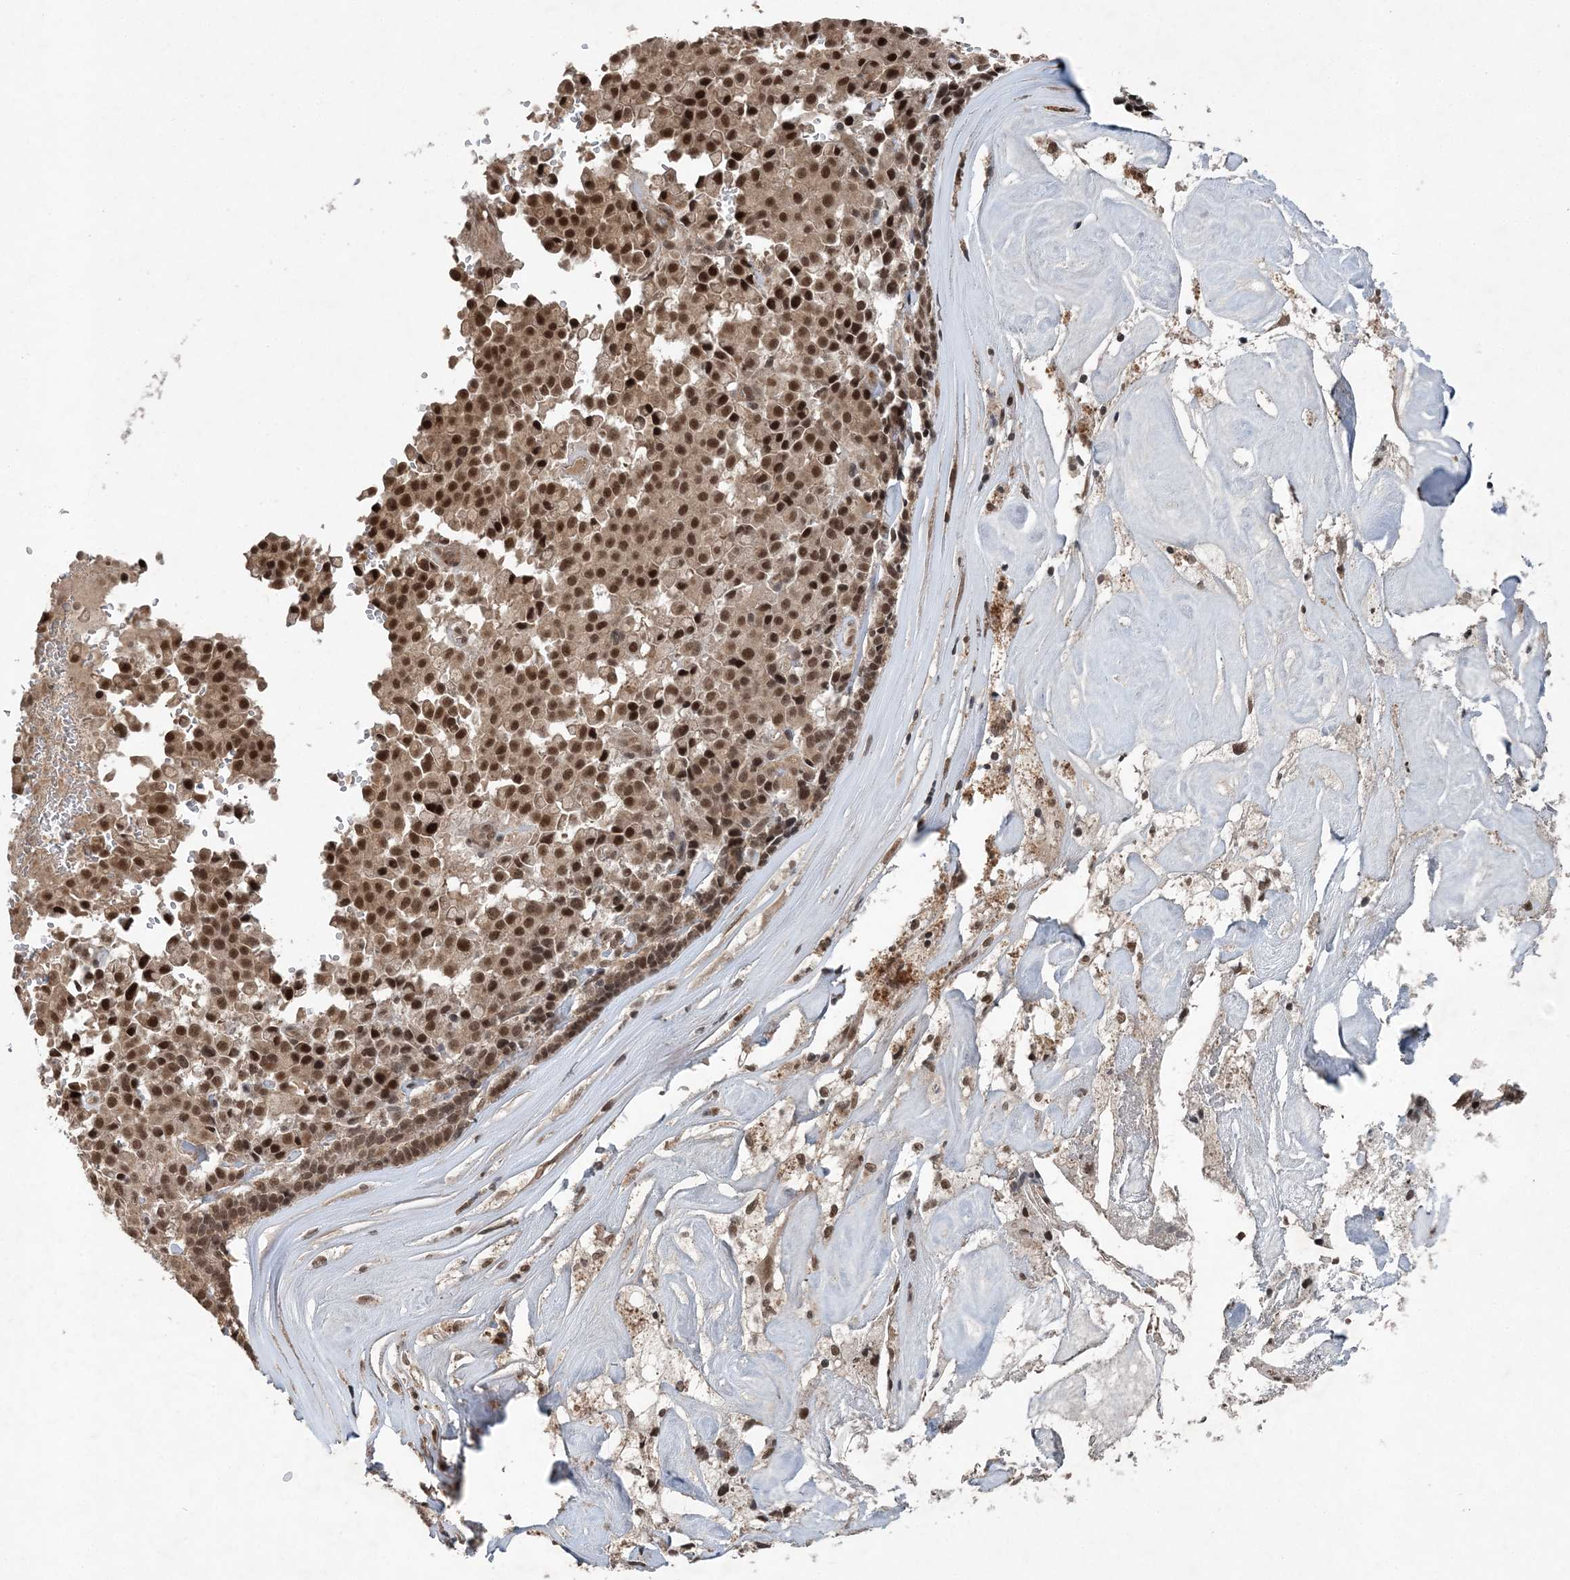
{"staining": {"intensity": "strong", "quantity": ">75%", "location": "nuclear"}, "tissue": "pancreatic cancer", "cell_type": "Tumor cells", "image_type": "cancer", "snomed": [{"axis": "morphology", "description": "Adenocarcinoma, NOS"}, {"axis": "topography", "description": "Pancreas"}], "caption": "The photomicrograph exhibits immunohistochemical staining of pancreatic cancer (adenocarcinoma). There is strong nuclear staining is identified in approximately >75% of tumor cells.", "gene": "QTRT2", "patient": {"sex": "male", "age": 65}}